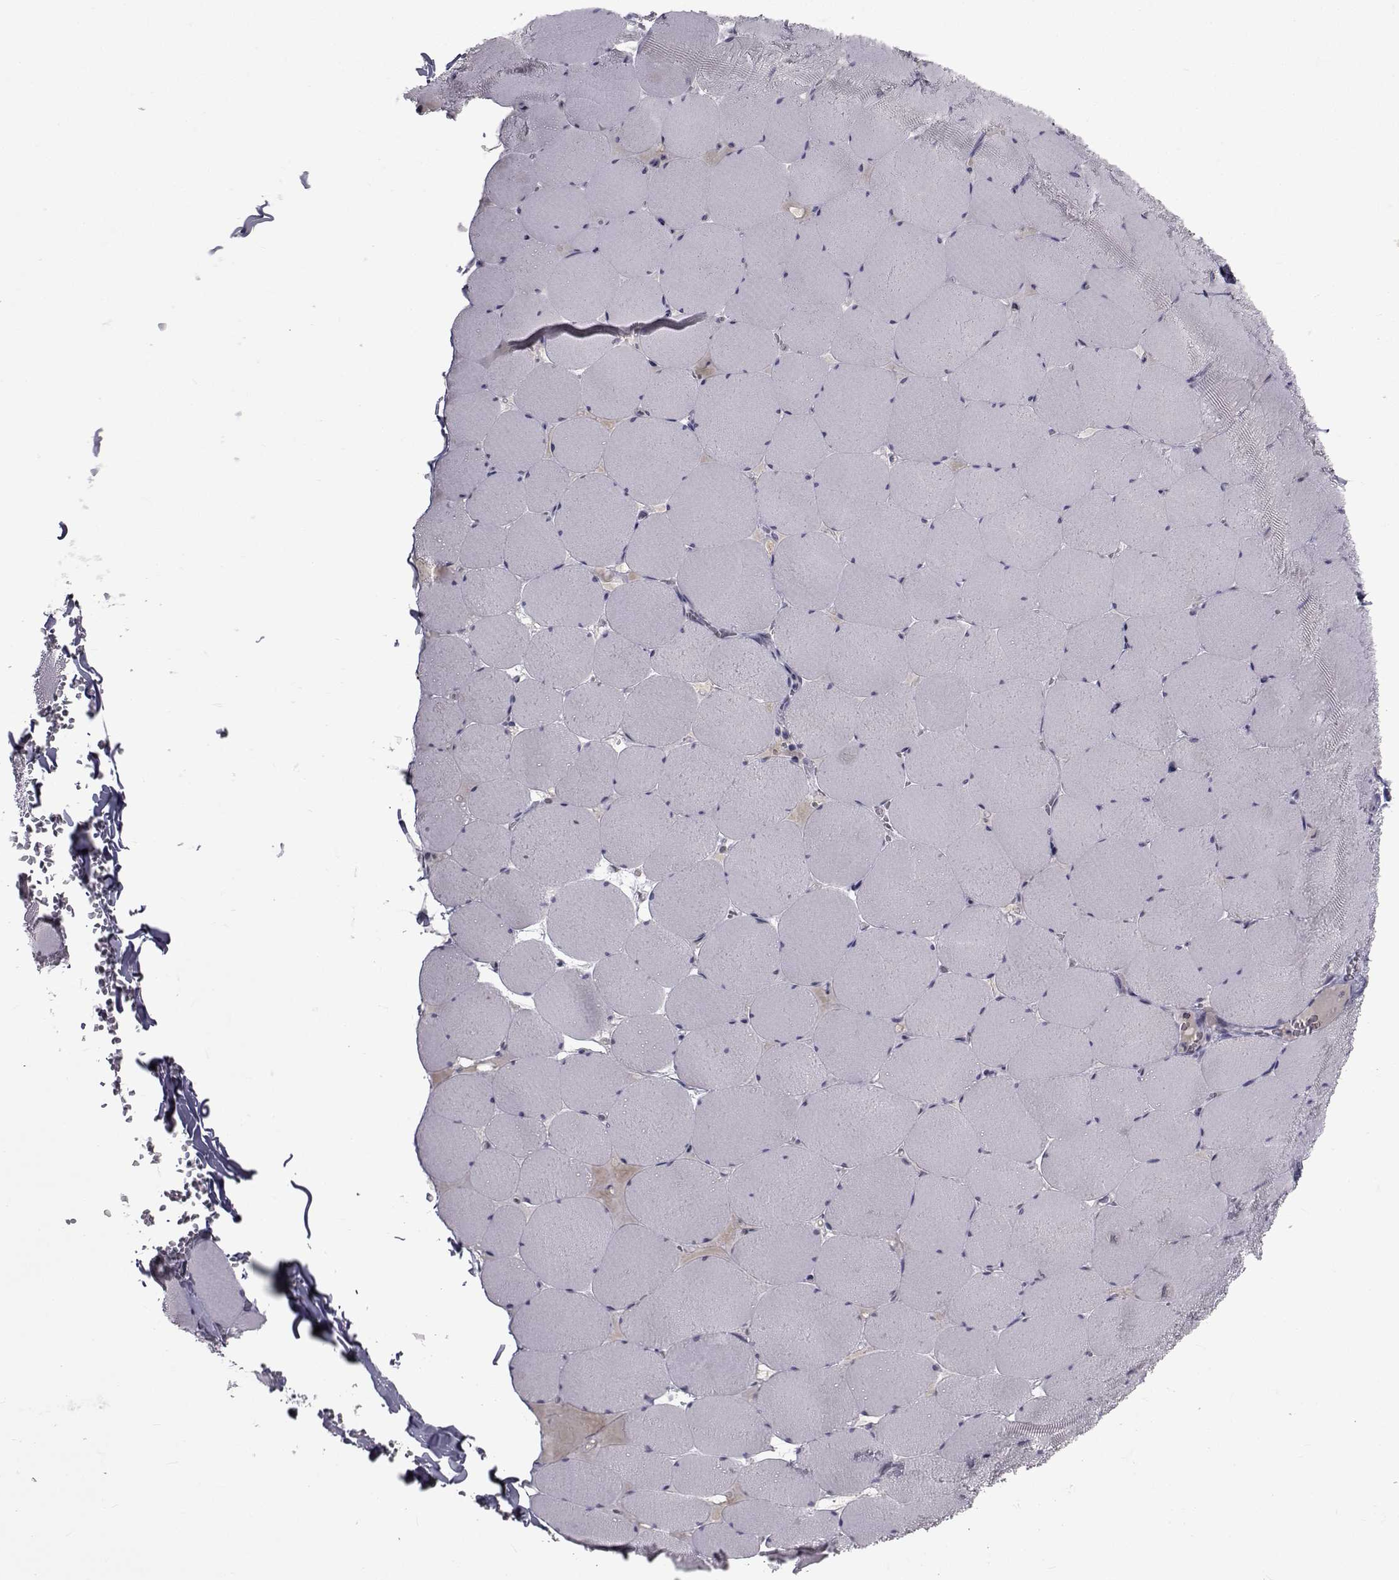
{"staining": {"intensity": "negative", "quantity": "none", "location": "none"}, "tissue": "skeletal muscle", "cell_type": "Myocytes", "image_type": "normal", "snomed": [{"axis": "morphology", "description": "Normal tissue, NOS"}, {"axis": "morphology", "description": "Malignant melanoma, Metastatic site"}, {"axis": "topography", "description": "Skeletal muscle"}], "caption": "Immunohistochemistry image of normal human skeletal muscle stained for a protein (brown), which reveals no positivity in myocytes. (IHC, brightfield microscopy, high magnification).", "gene": "PAX2", "patient": {"sex": "male", "age": 50}}